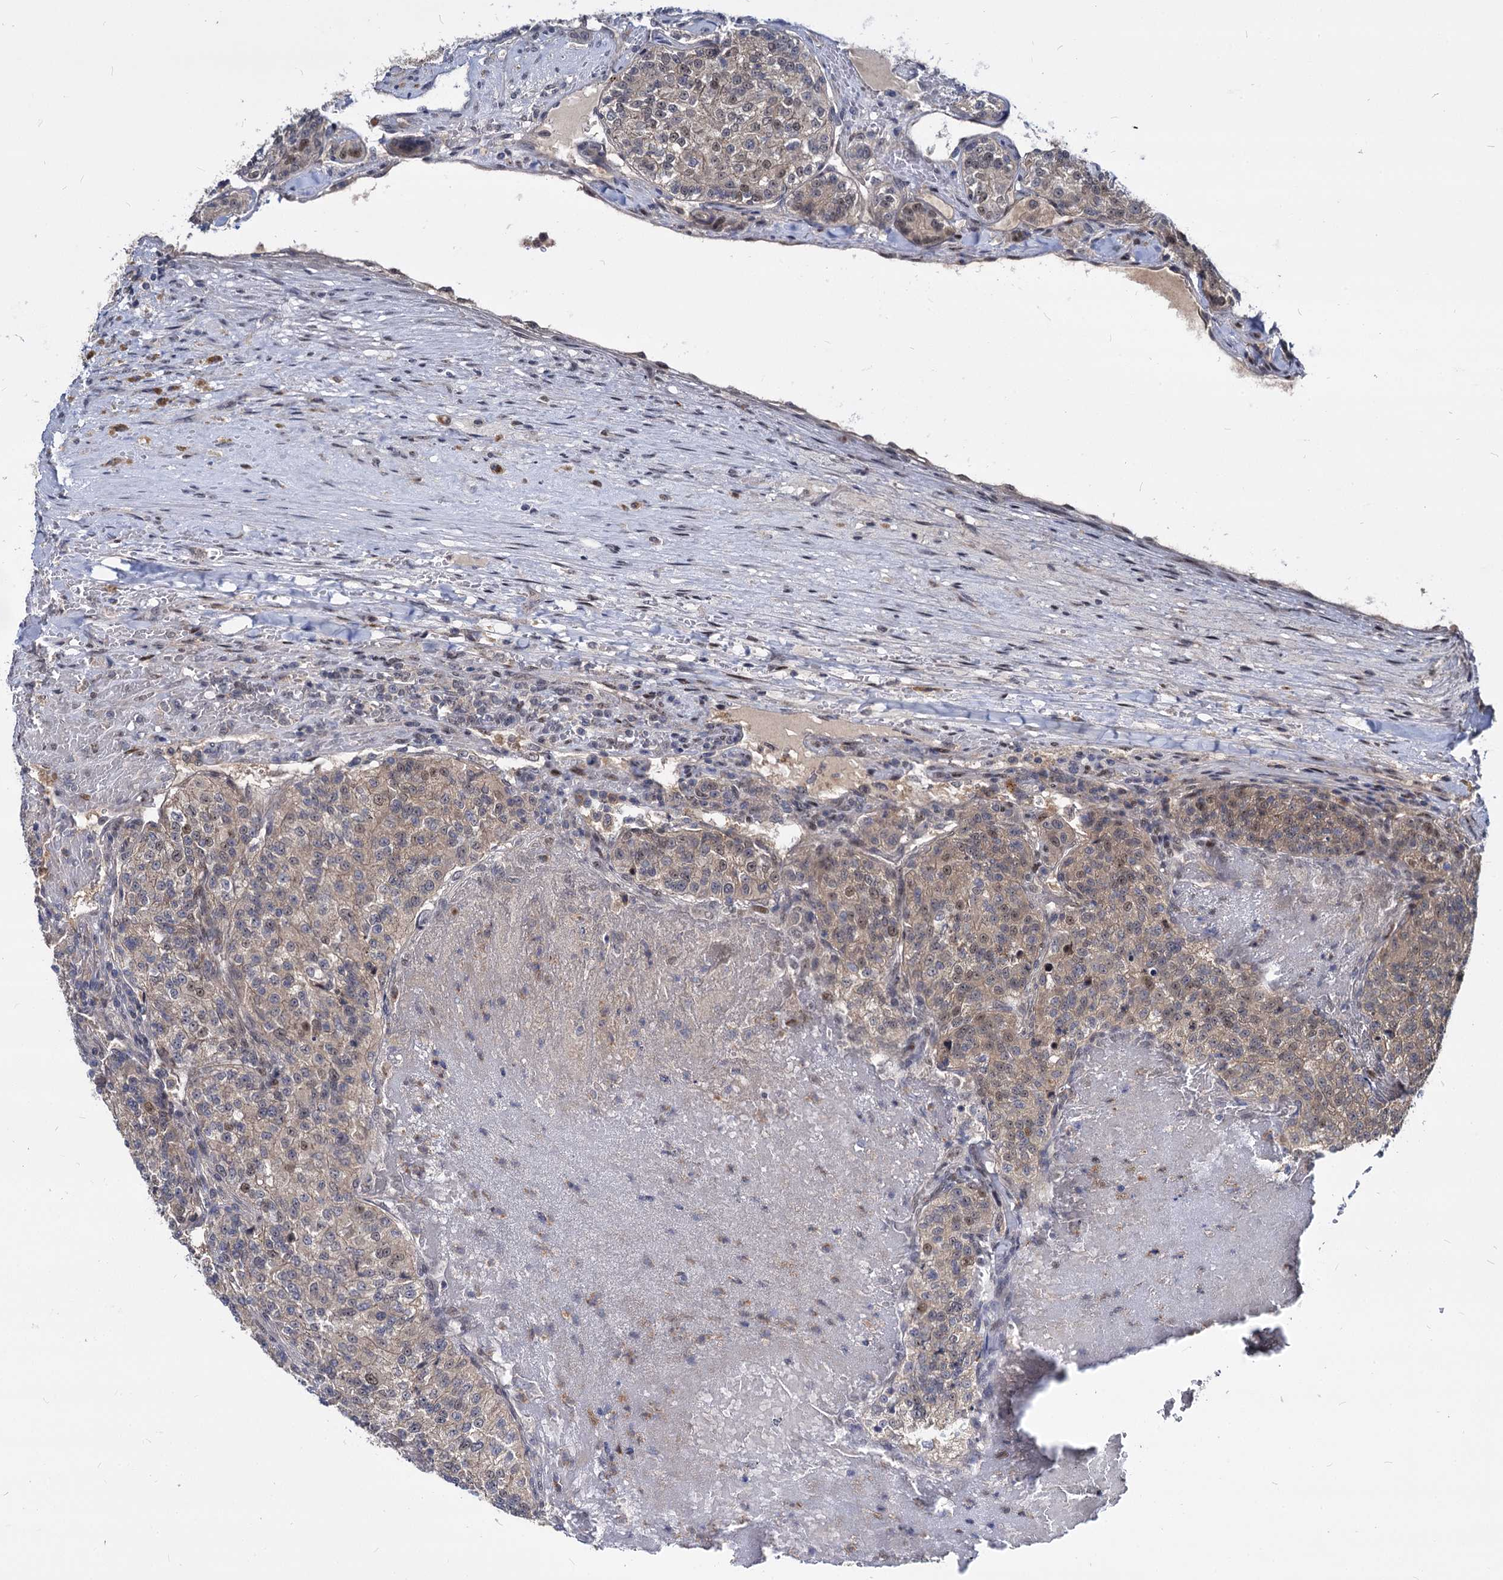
{"staining": {"intensity": "weak", "quantity": "25%-75%", "location": "cytoplasmic/membranous,nuclear"}, "tissue": "renal cancer", "cell_type": "Tumor cells", "image_type": "cancer", "snomed": [{"axis": "morphology", "description": "Adenocarcinoma, NOS"}, {"axis": "topography", "description": "Kidney"}], "caption": "The image exhibits staining of adenocarcinoma (renal), revealing weak cytoplasmic/membranous and nuclear protein positivity (brown color) within tumor cells.", "gene": "MAML2", "patient": {"sex": "female", "age": 63}}